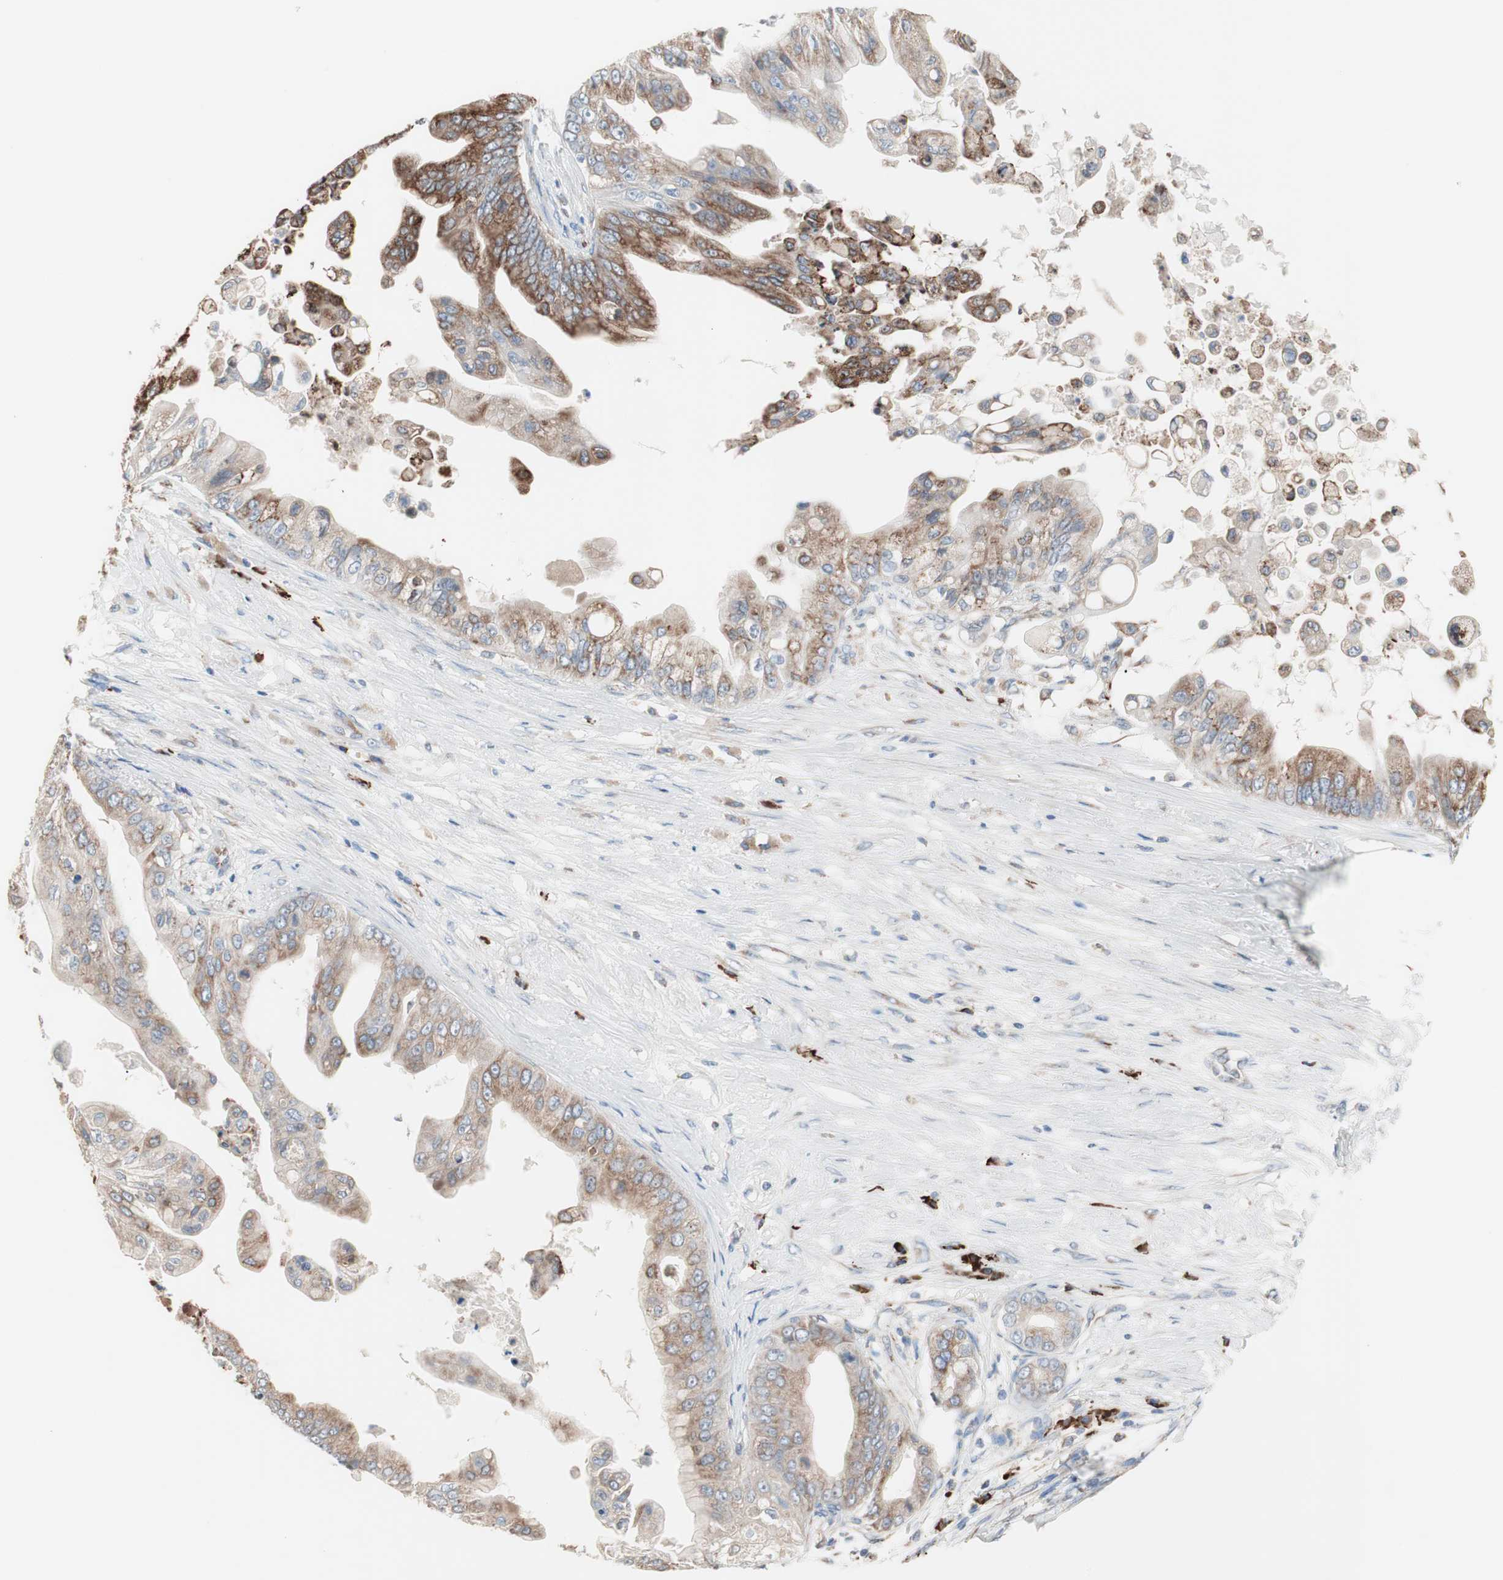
{"staining": {"intensity": "weak", "quantity": "<25%", "location": "cytoplasmic/membranous"}, "tissue": "pancreatic cancer", "cell_type": "Tumor cells", "image_type": "cancer", "snomed": [{"axis": "morphology", "description": "Adenocarcinoma, NOS"}, {"axis": "topography", "description": "Pancreas"}], "caption": "Pancreatic cancer was stained to show a protein in brown. There is no significant positivity in tumor cells.", "gene": "SLC27A4", "patient": {"sex": "female", "age": 75}}